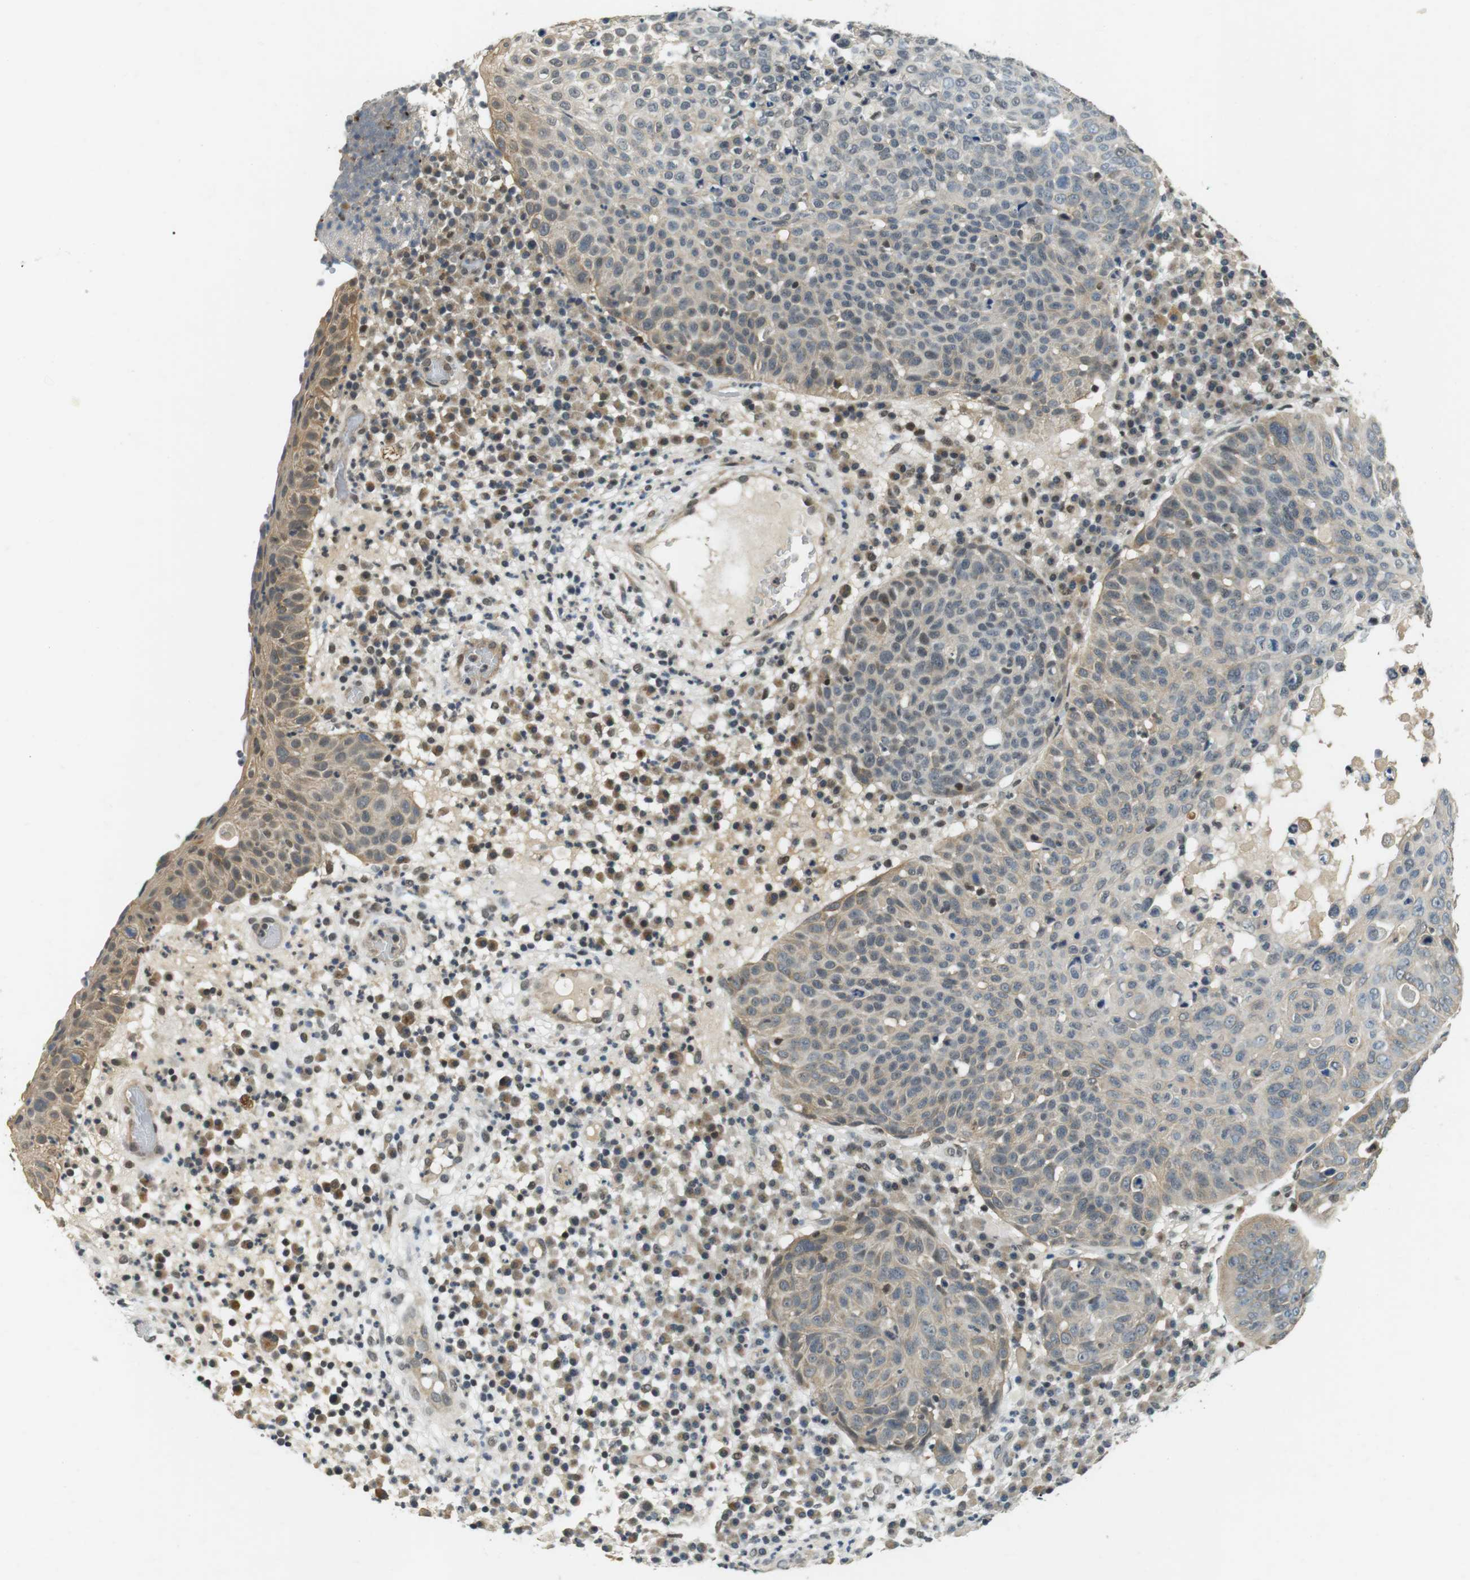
{"staining": {"intensity": "weak", "quantity": "<25%", "location": "cytoplasmic/membranous"}, "tissue": "skin cancer", "cell_type": "Tumor cells", "image_type": "cancer", "snomed": [{"axis": "morphology", "description": "Squamous cell carcinoma in situ, NOS"}, {"axis": "morphology", "description": "Squamous cell carcinoma, NOS"}, {"axis": "topography", "description": "Skin"}], "caption": "A photomicrograph of squamous cell carcinoma (skin) stained for a protein demonstrates no brown staining in tumor cells. (Brightfield microscopy of DAB immunohistochemistry (IHC) at high magnification).", "gene": "BRD4", "patient": {"sex": "male", "age": 93}}